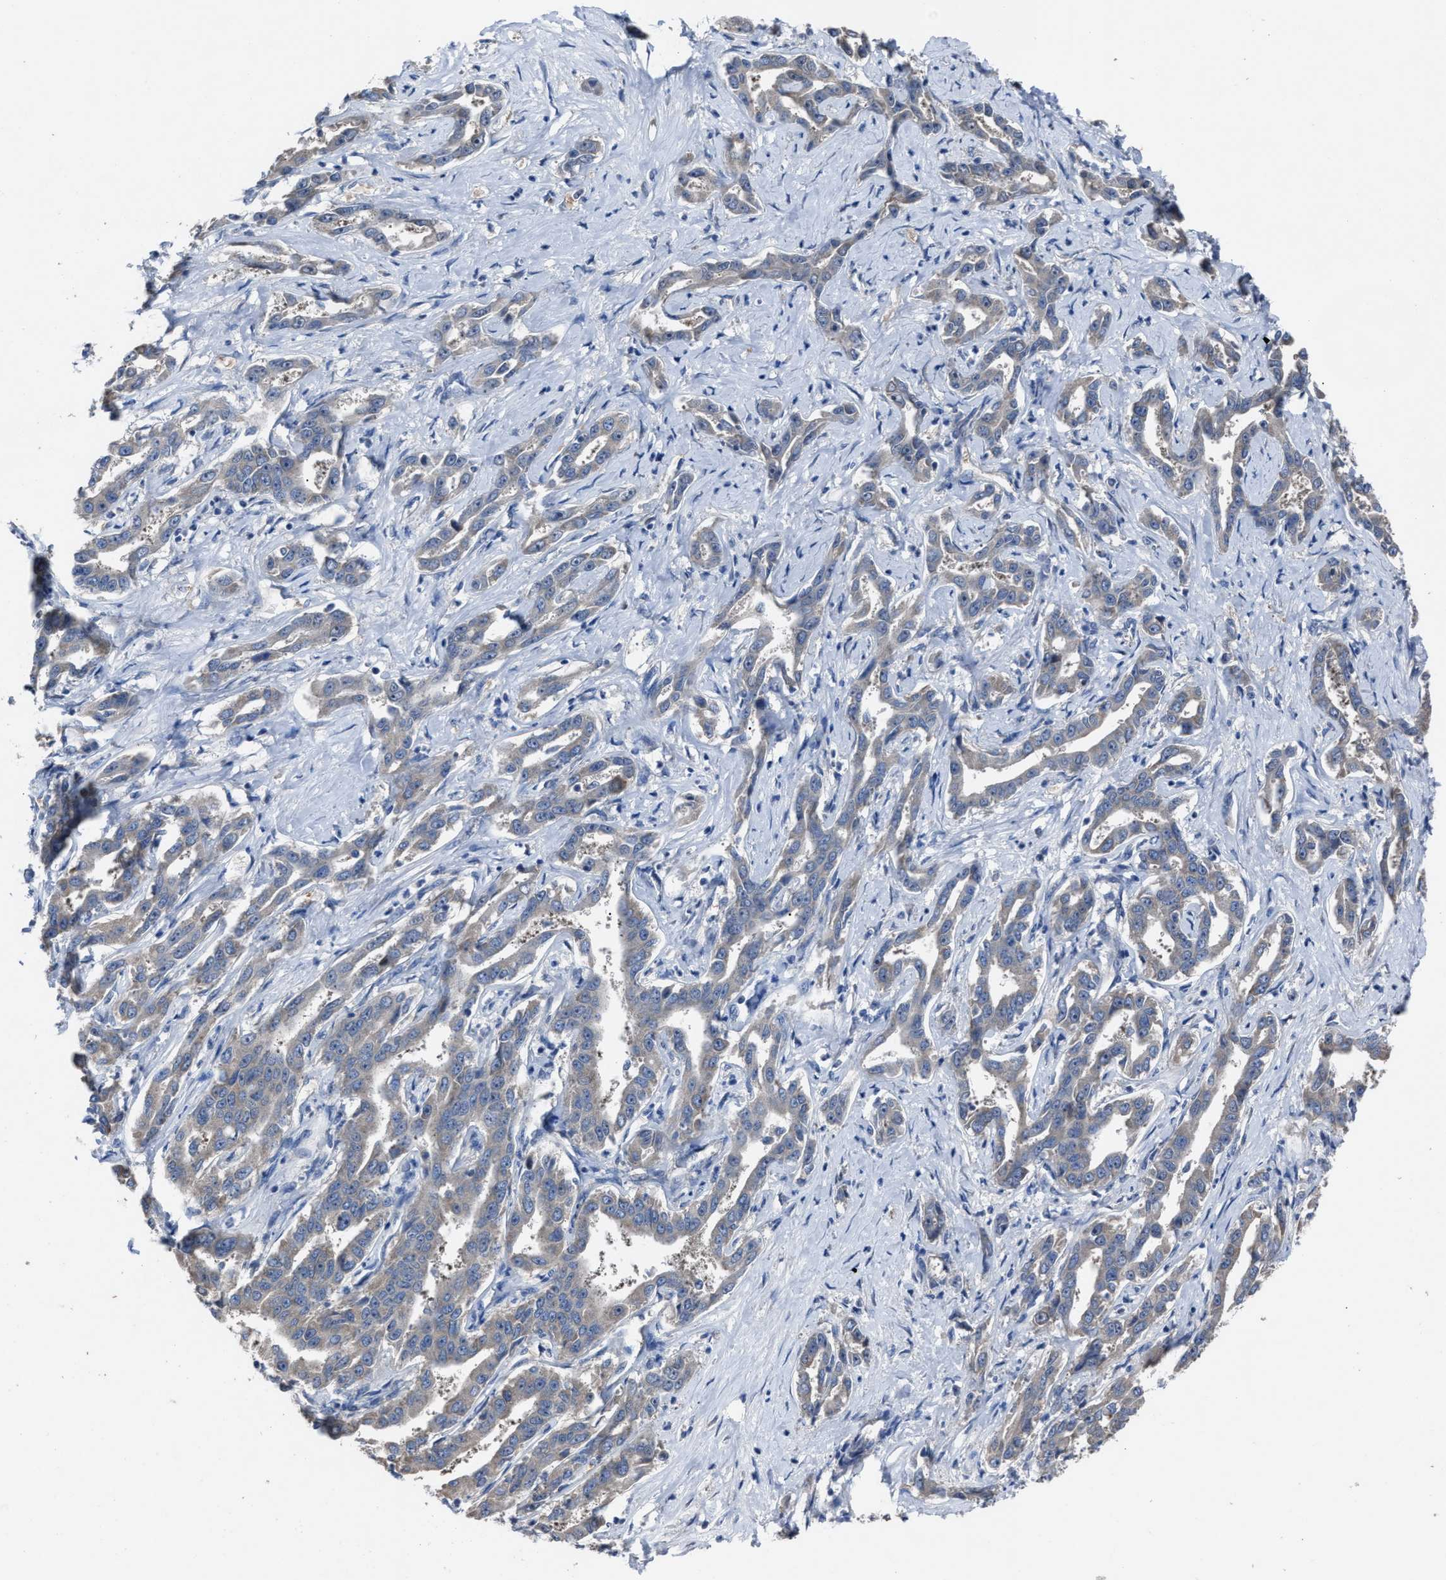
{"staining": {"intensity": "negative", "quantity": "none", "location": "none"}, "tissue": "liver cancer", "cell_type": "Tumor cells", "image_type": "cancer", "snomed": [{"axis": "morphology", "description": "Cholangiocarcinoma"}, {"axis": "topography", "description": "Liver"}], "caption": "There is no significant expression in tumor cells of liver cancer.", "gene": "UPF1", "patient": {"sex": "male", "age": 59}}